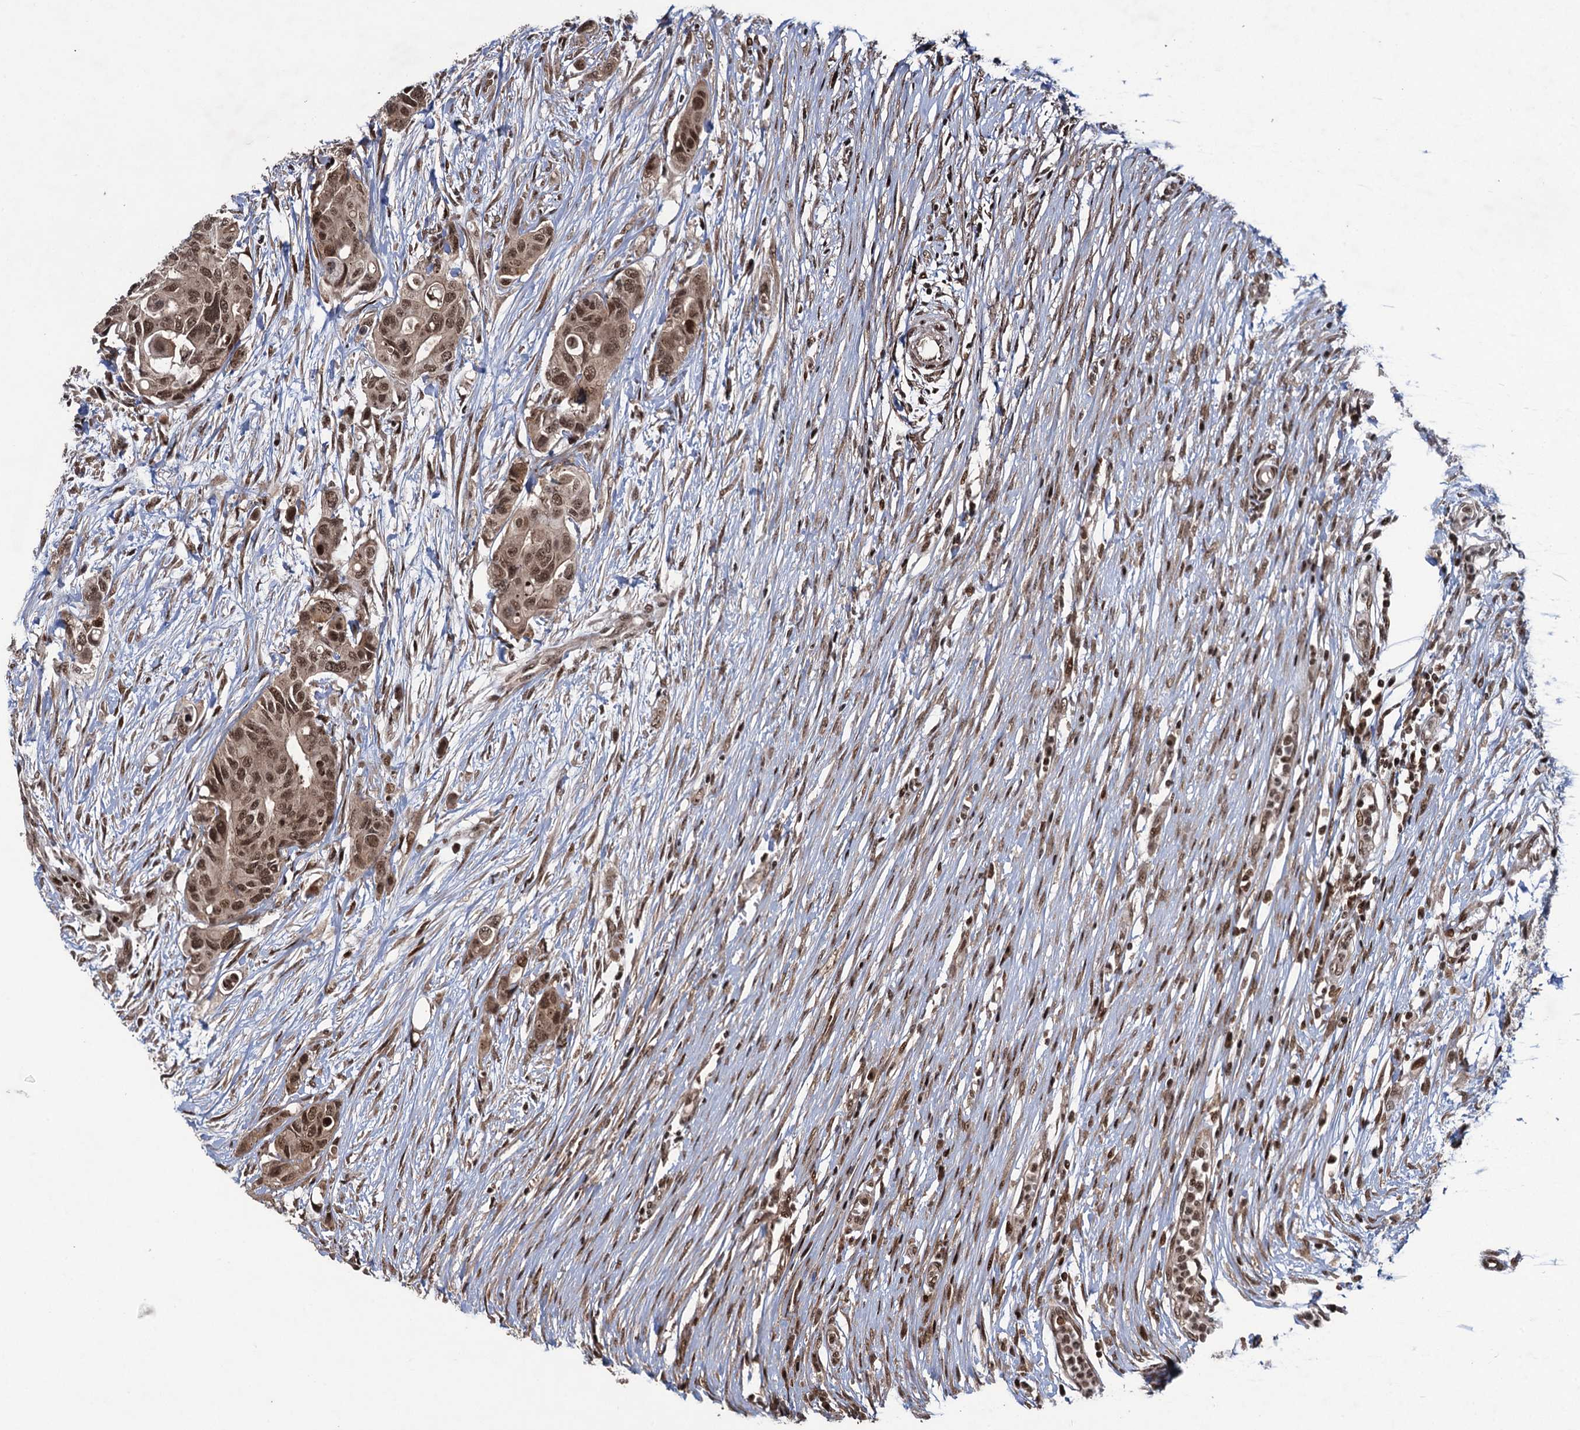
{"staining": {"intensity": "strong", "quantity": ">75%", "location": "cytoplasmic/membranous,nuclear"}, "tissue": "colorectal cancer", "cell_type": "Tumor cells", "image_type": "cancer", "snomed": [{"axis": "morphology", "description": "Adenocarcinoma, NOS"}, {"axis": "topography", "description": "Colon"}], "caption": "Immunohistochemistry (DAB) staining of human colorectal cancer displays strong cytoplasmic/membranous and nuclear protein positivity in about >75% of tumor cells.", "gene": "ZNF169", "patient": {"sex": "male", "age": 77}}